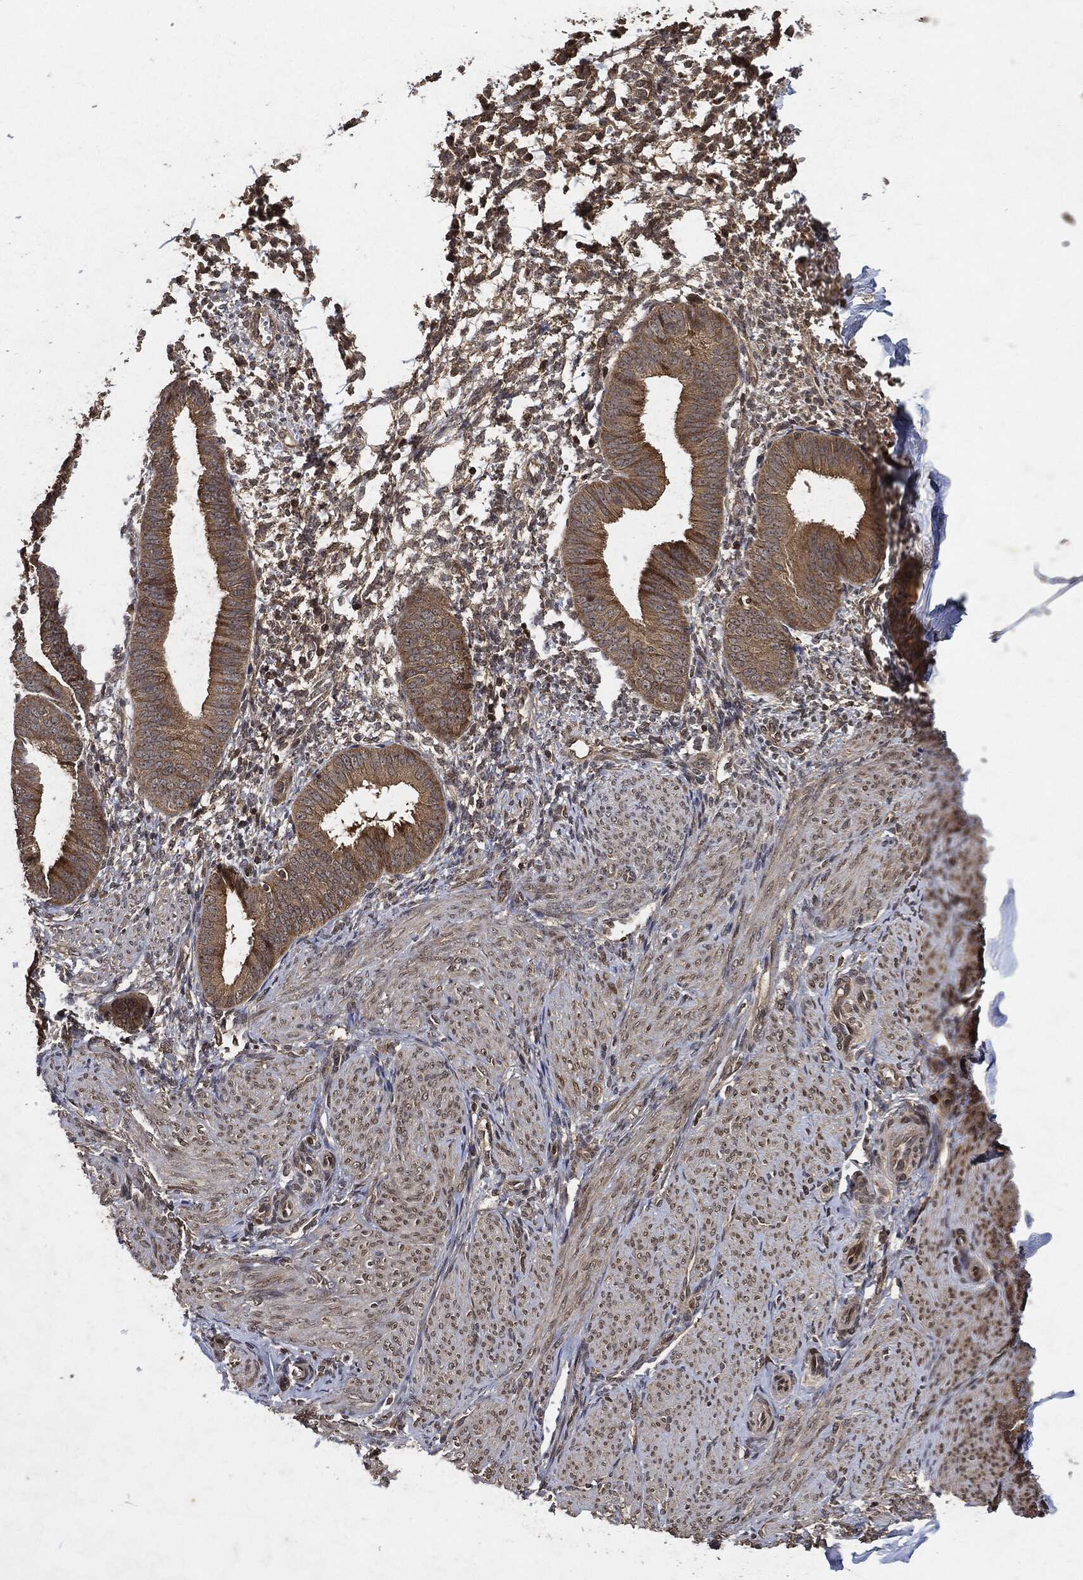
{"staining": {"intensity": "moderate", "quantity": "<25%", "location": "cytoplasmic/membranous"}, "tissue": "endometrium", "cell_type": "Cells in endometrial stroma", "image_type": "normal", "snomed": [{"axis": "morphology", "description": "Normal tissue, NOS"}, {"axis": "topography", "description": "Endometrium"}], "caption": "High-power microscopy captured an immunohistochemistry histopathology image of unremarkable endometrium, revealing moderate cytoplasmic/membranous expression in about <25% of cells in endometrial stroma. Using DAB (brown) and hematoxylin (blue) stains, captured at high magnification using brightfield microscopy.", "gene": "ZNF226", "patient": {"sex": "female", "age": 47}}